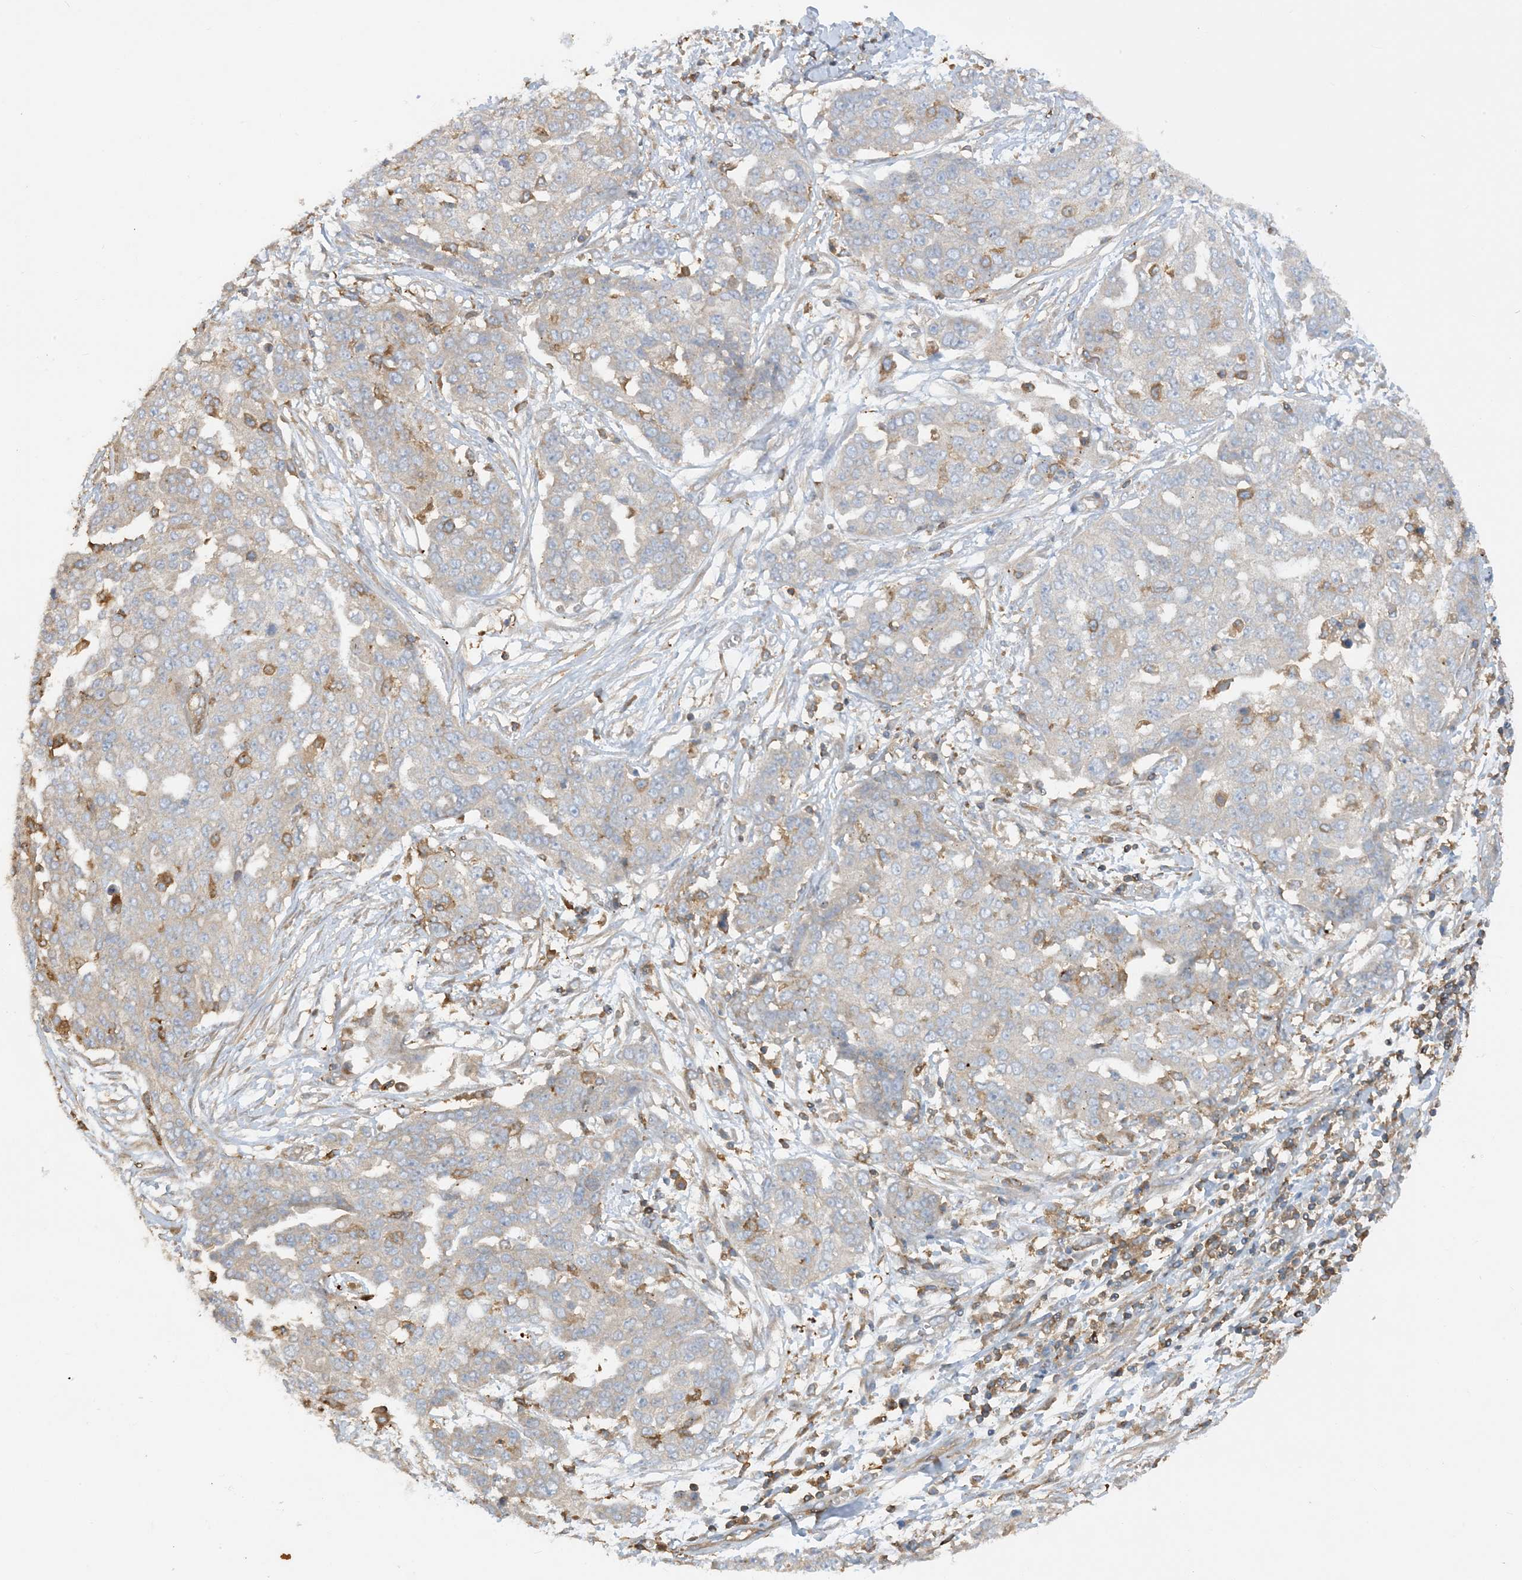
{"staining": {"intensity": "moderate", "quantity": "<25%", "location": "cytoplasmic/membranous"}, "tissue": "ovarian cancer", "cell_type": "Tumor cells", "image_type": "cancer", "snomed": [{"axis": "morphology", "description": "Cystadenocarcinoma, serous, NOS"}, {"axis": "topography", "description": "Soft tissue"}, {"axis": "topography", "description": "Ovary"}], "caption": "Immunohistochemistry micrograph of ovarian serous cystadenocarcinoma stained for a protein (brown), which displays low levels of moderate cytoplasmic/membranous expression in about <25% of tumor cells.", "gene": "SFMBT2", "patient": {"sex": "female", "age": 57}}